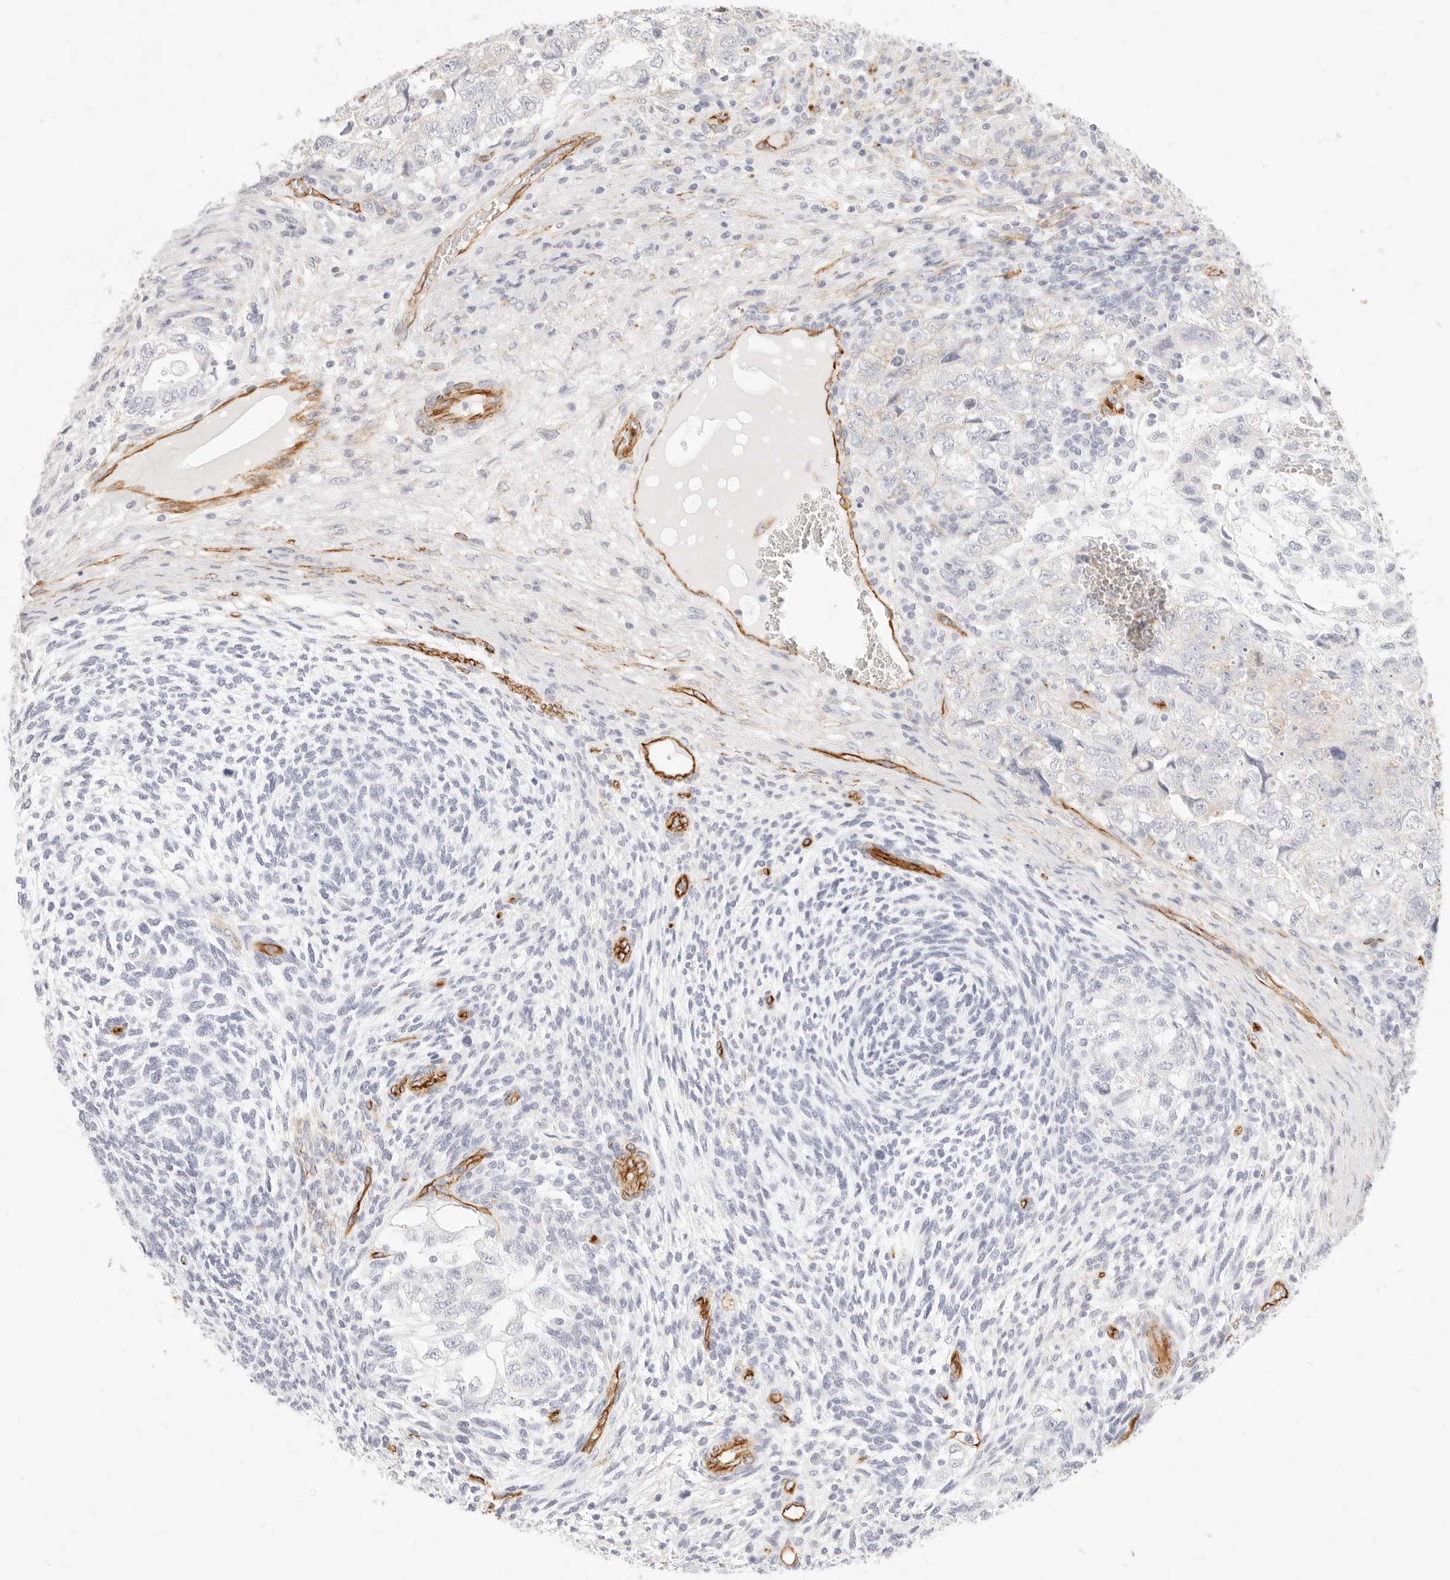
{"staining": {"intensity": "negative", "quantity": "none", "location": "none"}, "tissue": "testis cancer", "cell_type": "Tumor cells", "image_type": "cancer", "snomed": [{"axis": "morphology", "description": "Carcinoma, Embryonal, NOS"}, {"axis": "topography", "description": "Testis"}], "caption": "Human testis embryonal carcinoma stained for a protein using immunohistochemistry demonstrates no expression in tumor cells.", "gene": "NUS1", "patient": {"sex": "male", "age": 37}}